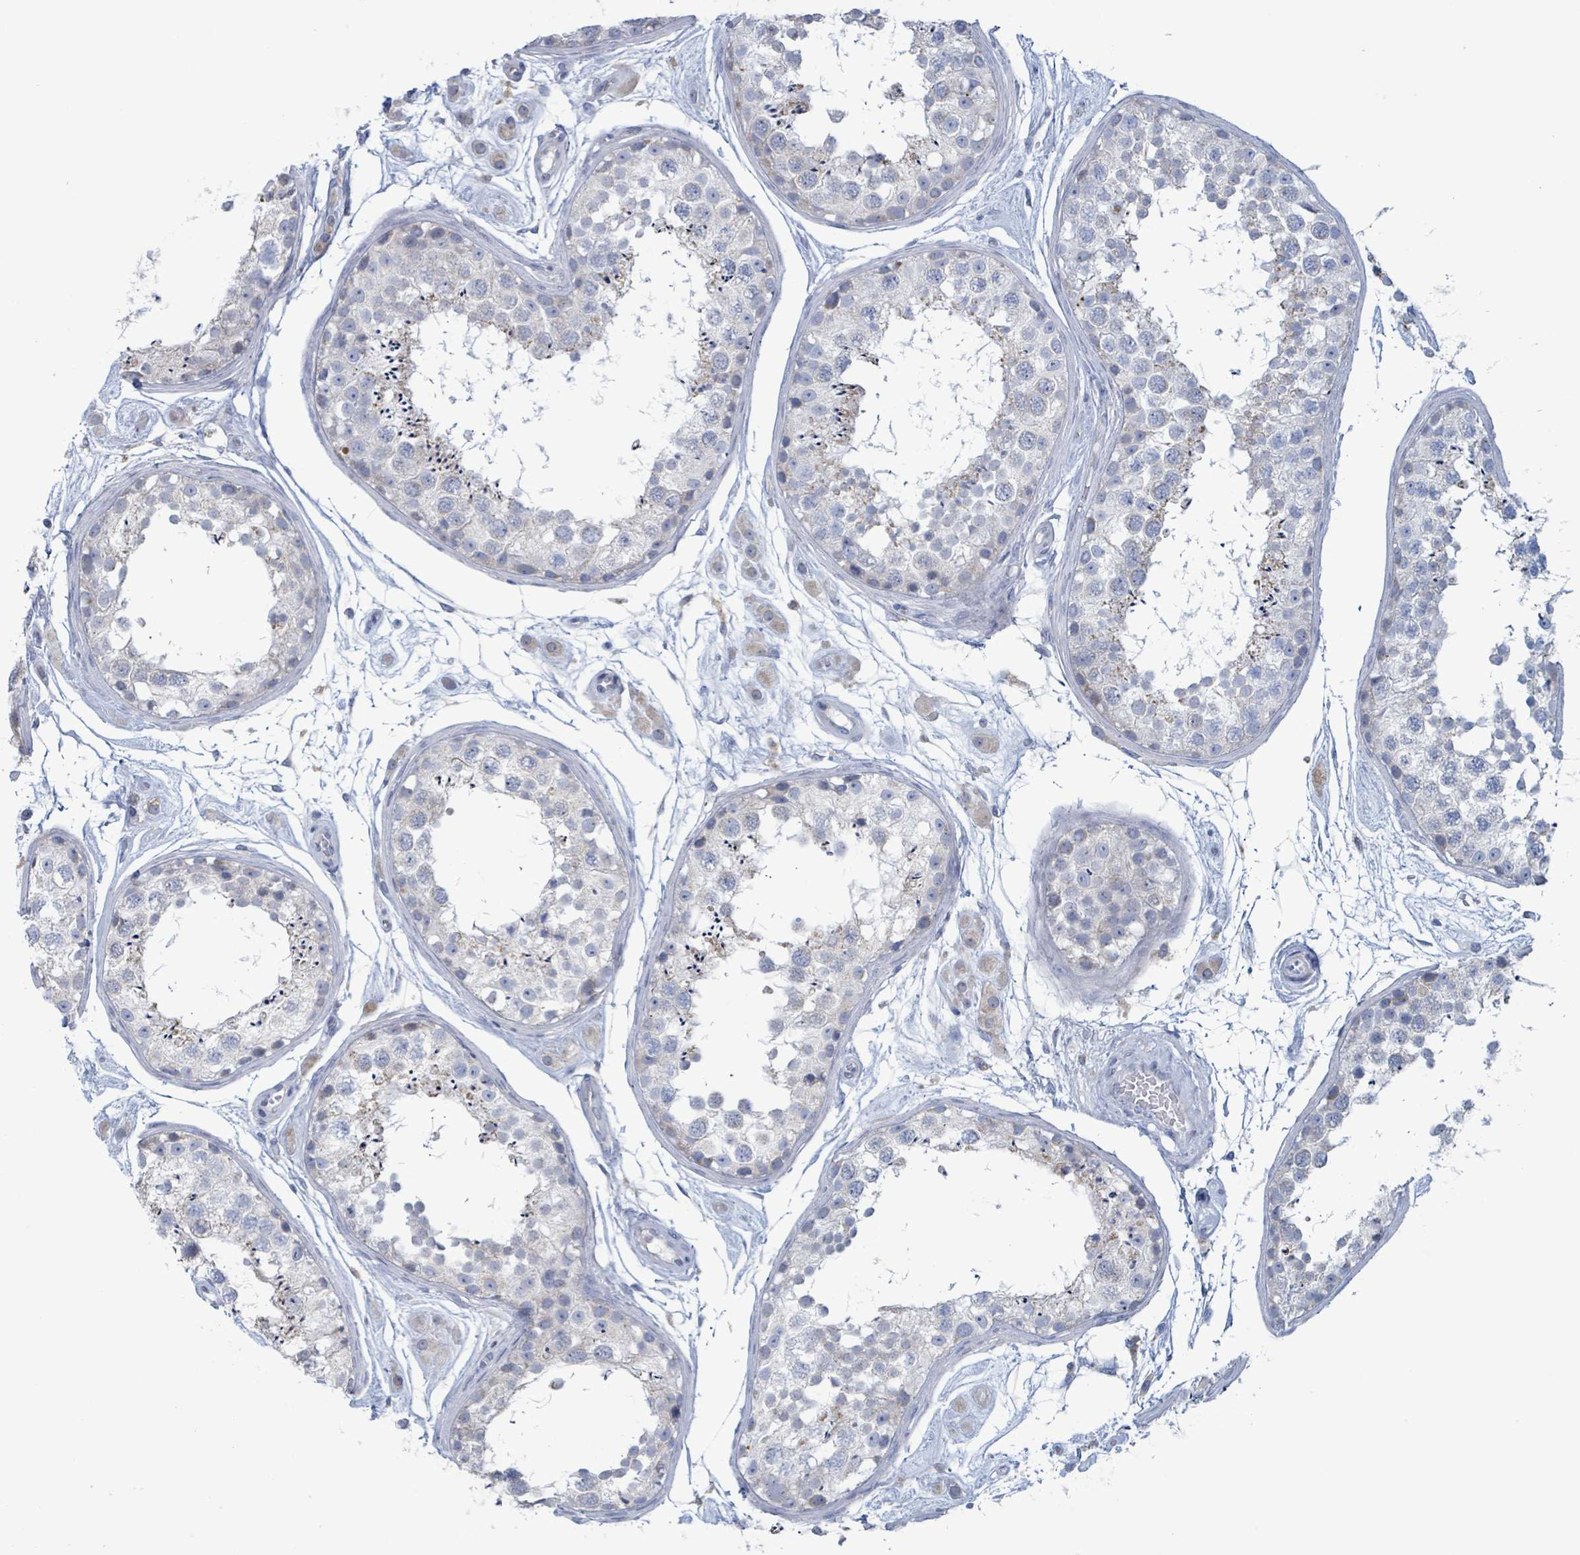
{"staining": {"intensity": "negative", "quantity": "none", "location": "none"}, "tissue": "testis", "cell_type": "Cells in seminiferous ducts", "image_type": "normal", "snomed": [{"axis": "morphology", "description": "Normal tissue, NOS"}, {"axis": "topography", "description": "Testis"}], "caption": "This is an immunohistochemistry (IHC) micrograph of unremarkable human testis. There is no expression in cells in seminiferous ducts.", "gene": "AKR1C4", "patient": {"sex": "male", "age": 25}}